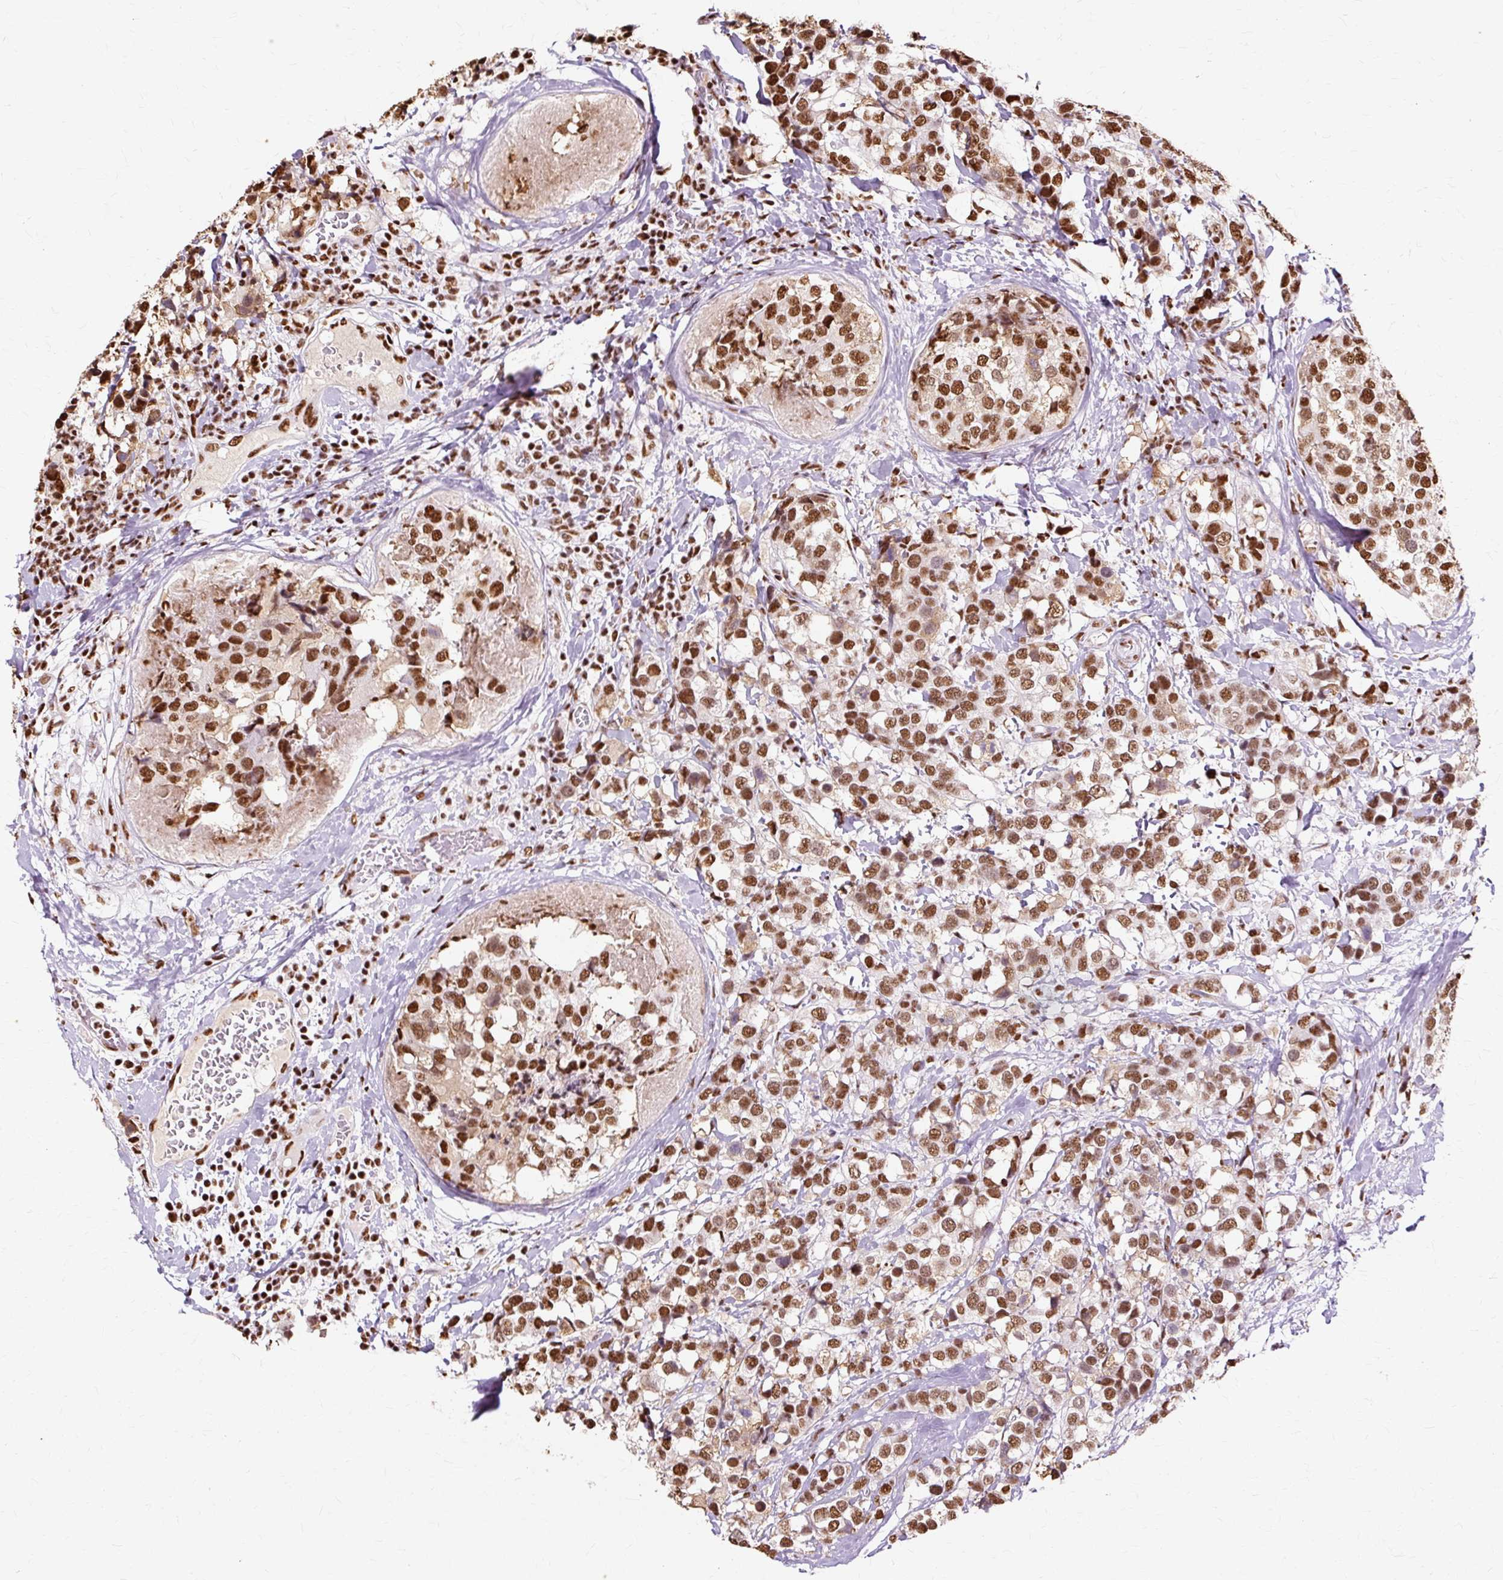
{"staining": {"intensity": "moderate", "quantity": ">75%", "location": "nuclear"}, "tissue": "breast cancer", "cell_type": "Tumor cells", "image_type": "cancer", "snomed": [{"axis": "morphology", "description": "Lobular carcinoma"}, {"axis": "topography", "description": "Breast"}], "caption": "Immunohistochemical staining of breast cancer (lobular carcinoma) exhibits medium levels of moderate nuclear positivity in about >75% of tumor cells.", "gene": "XRCC6", "patient": {"sex": "female", "age": 59}}